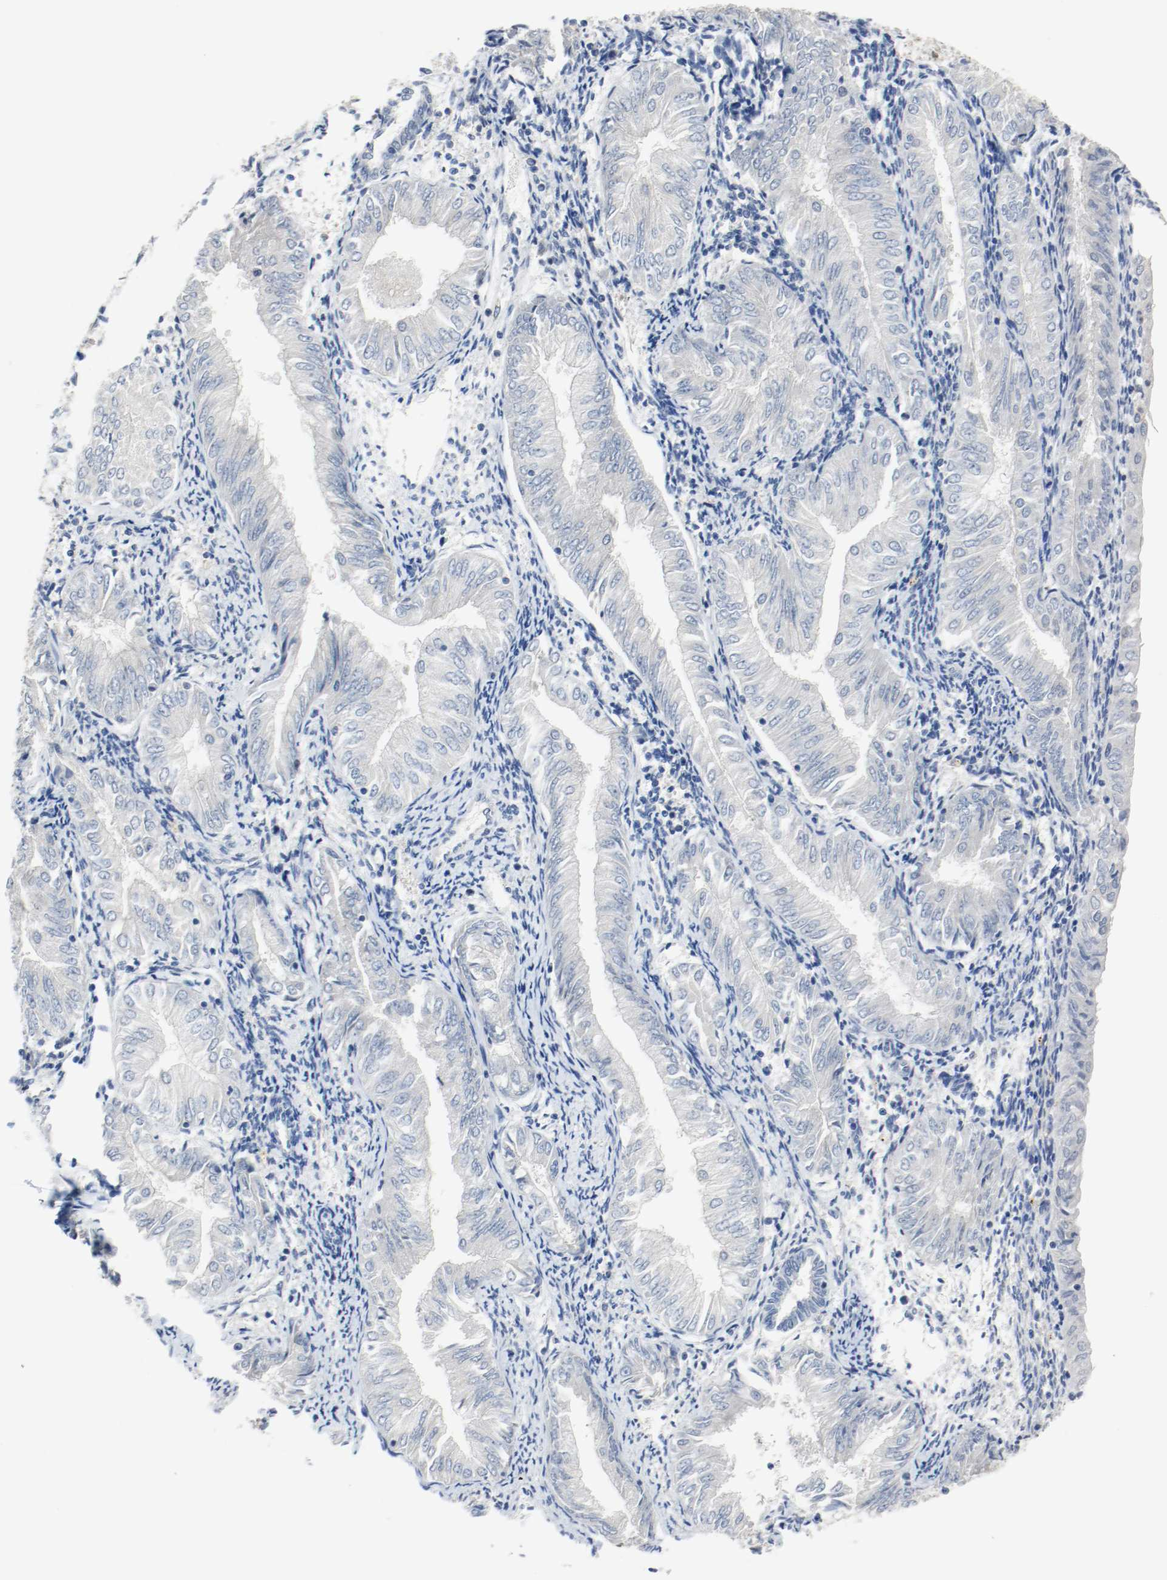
{"staining": {"intensity": "negative", "quantity": "none", "location": "none"}, "tissue": "endometrial cancer", "cell_type": "Tumor cells", "image_type": "cancer", "snomed": [{"axis": "morphology", "description": "Adenocarcinoma, NOS"}, {"axis": "topography", "description": "Endometrium"}], "caption": "Immunohistochemical staining of human endometrial adenocarcinoma displays no significant staining in tumor cells.", "gene": "ASH1L", "patient": {"sex": "female", "age": 53}}